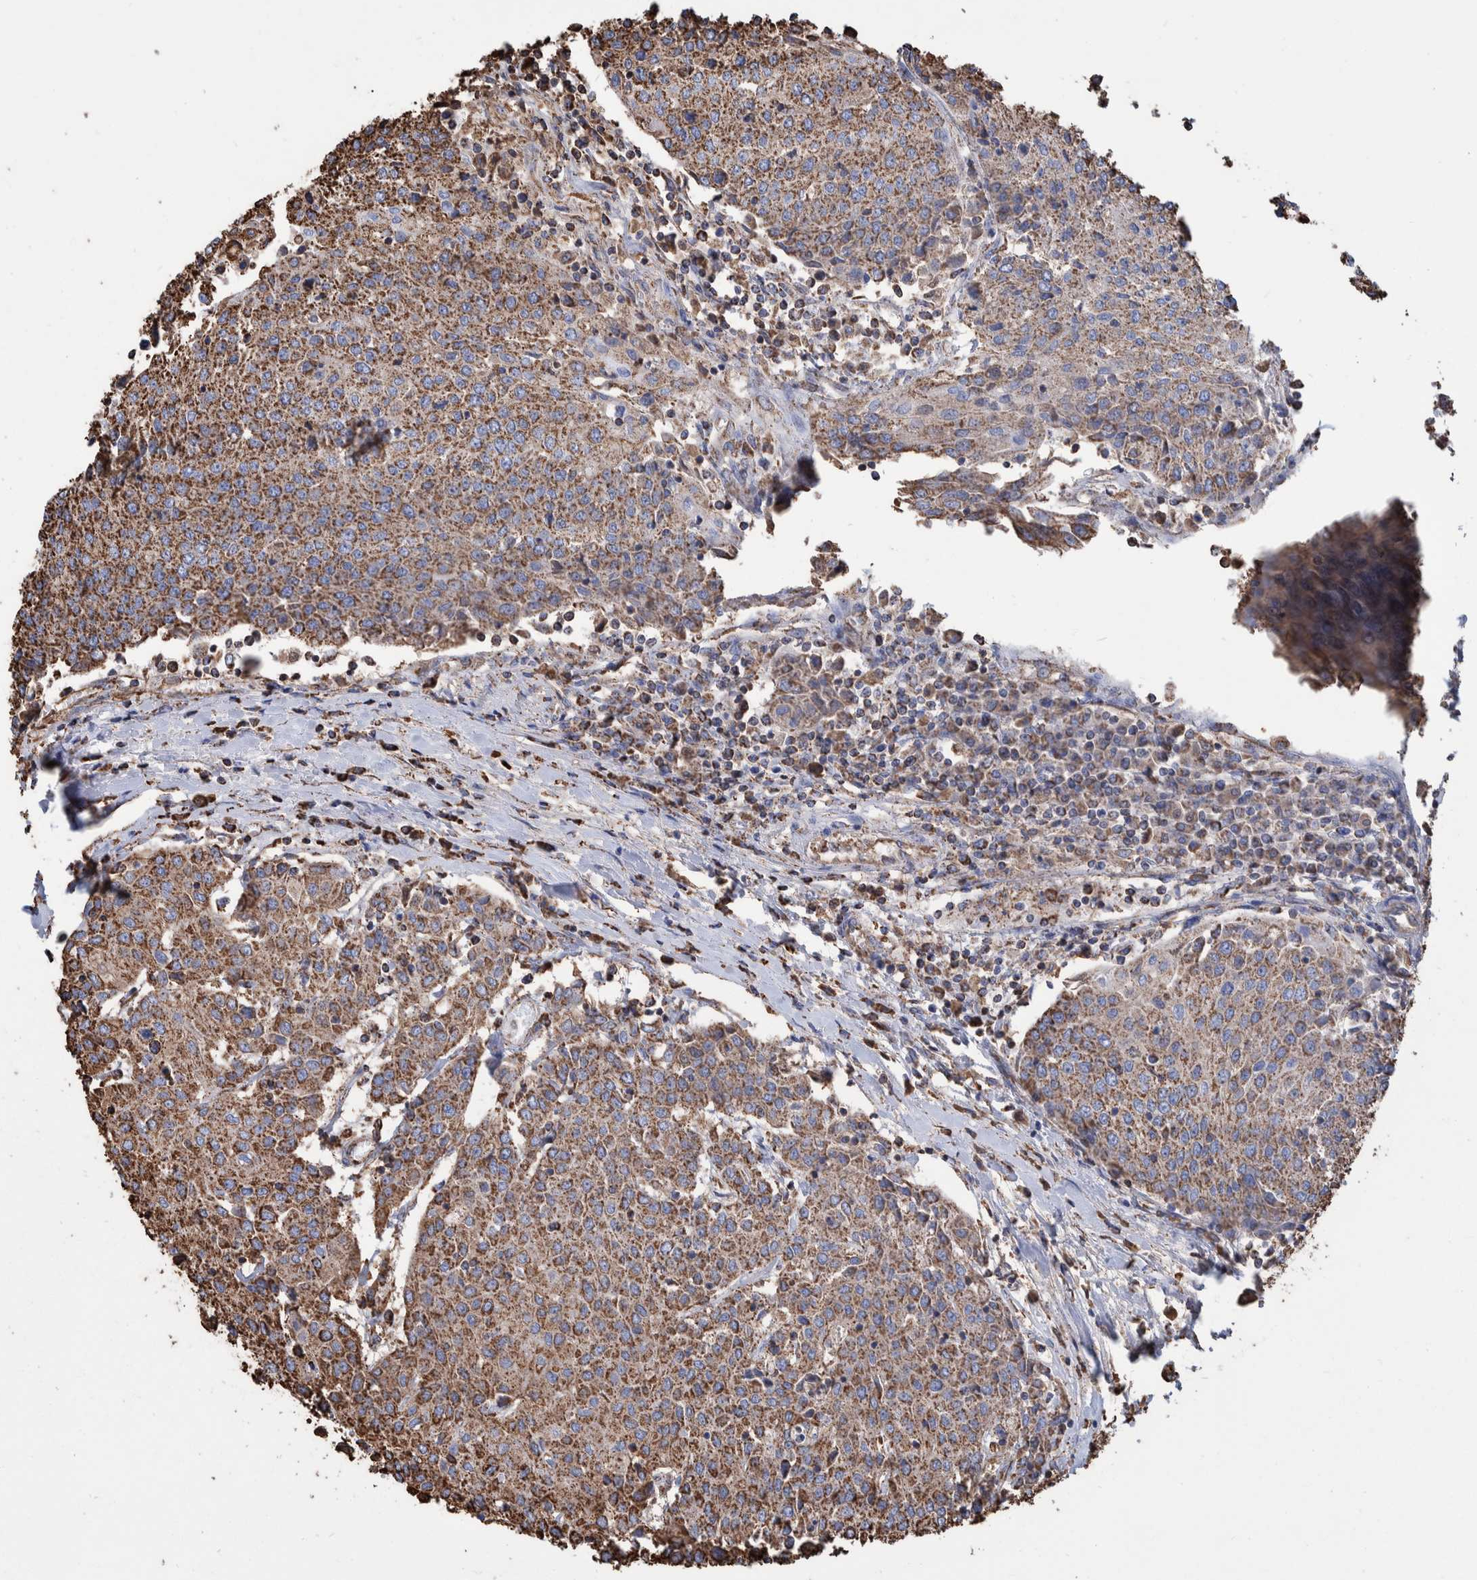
{"staining": {"intensity": "strong", "quantity": ">75%", "location": "cytoplasmic/membranous"}, "tissue": "urothelial cancer", "cell_type": "Tumor cells", "image_type": "cancer", "snomed": [{"axis": "morphology", "description": "Urothelial carcinoma, High grade"}, {"axis": "topography", "description": "Urinary bladder"}], "caption": "A brown stain labels strong cytoplasmic/membranous expression of a protein in human urothelial cancer tumor cells.", "gene": "VPS26C", "patient": {"sex": "female", "age": 85}}